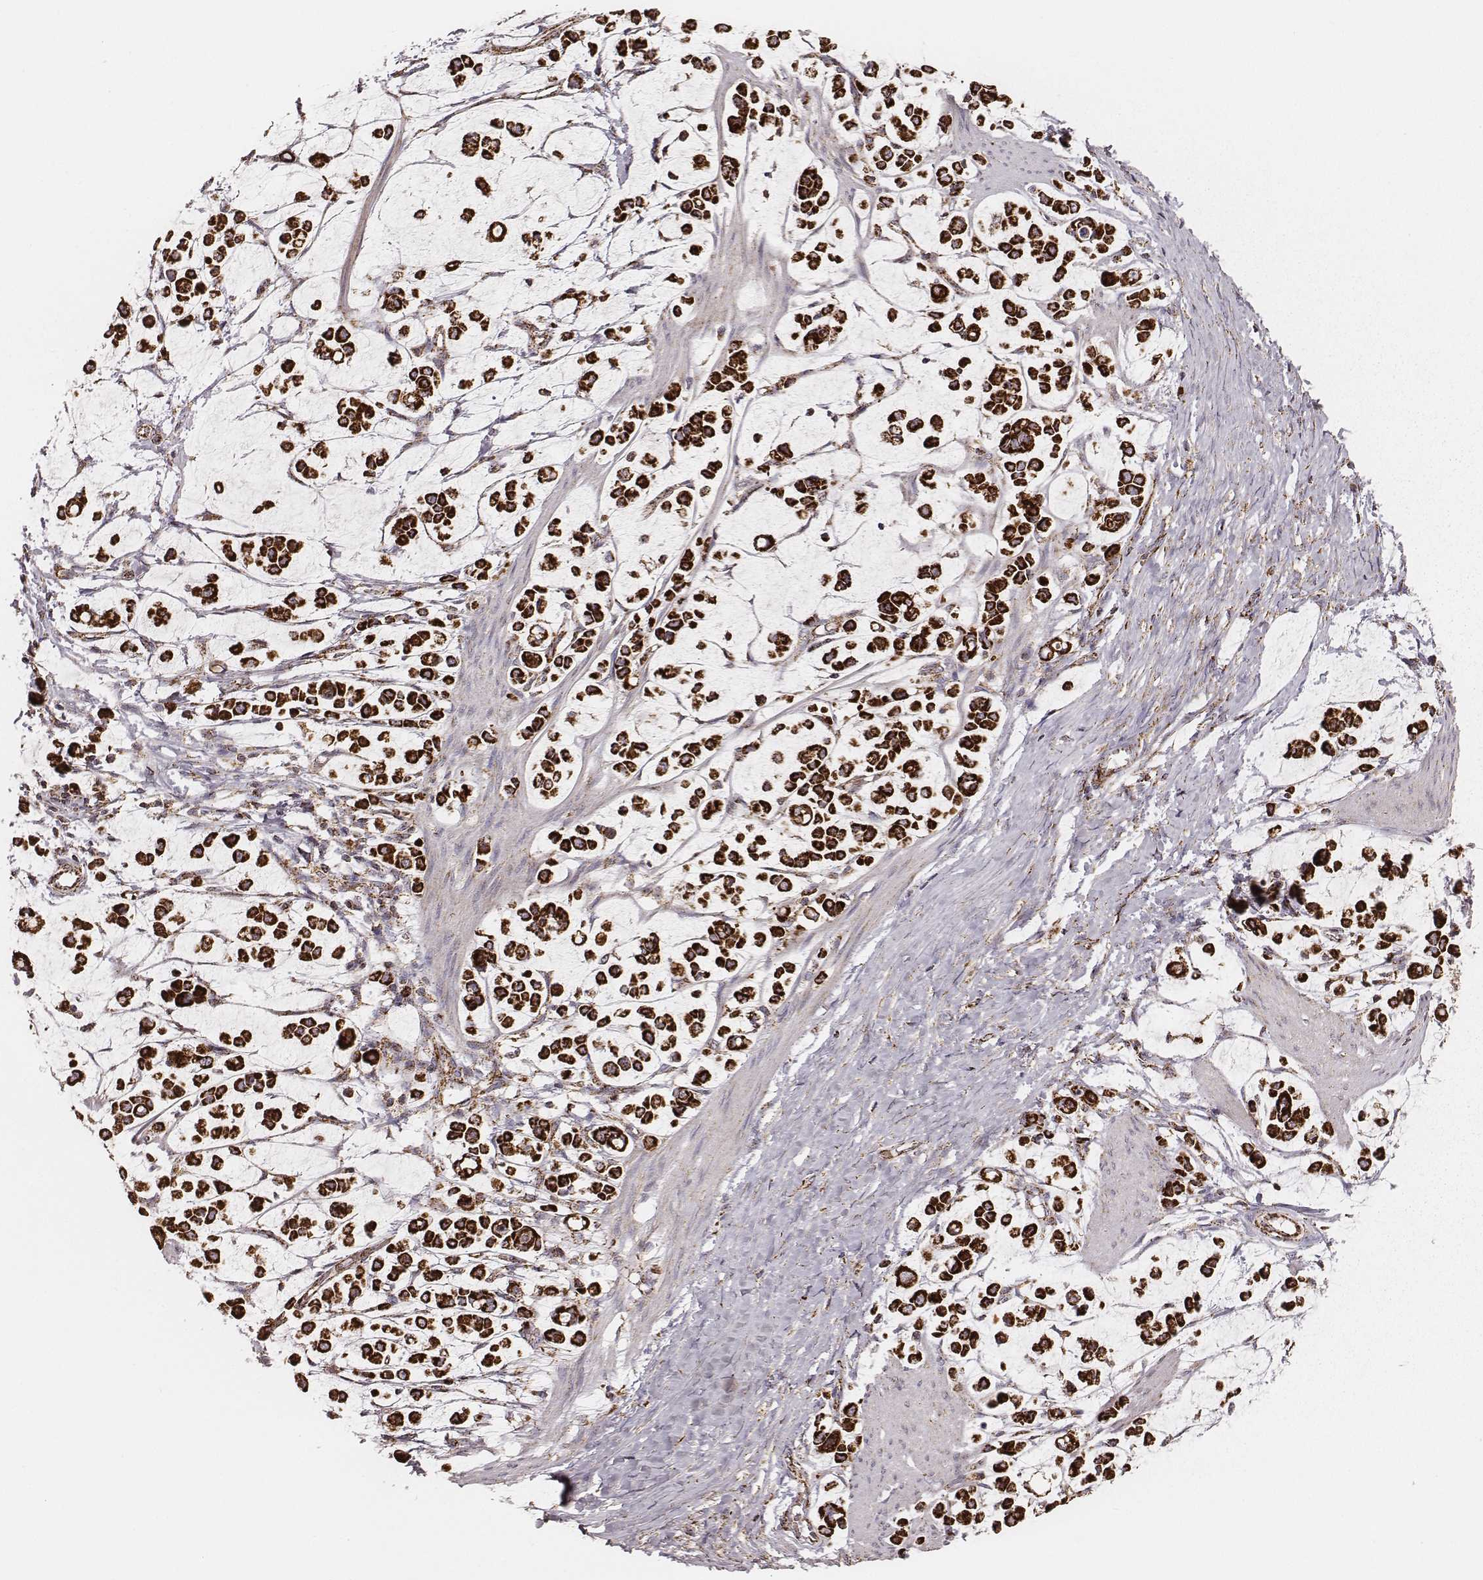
{"staining": {"intensity": "strong", "quantity": ">75%", "location": "cytoplasmic/membranous"}, "tissue": "stomach cancer", "cell_type": "Tumor cells", "image_type": "cancer", "snomed": [{"axis": "morphology", "description": "Adenocarcinoma, NOS"}, {"axis": "topography", "description": "Stomach"}], "caption": "Immunohistochemical staining of human adenocarcinoma (stomach) demonstrates strong cytoplasmic/membranous protein positivity in about >75% of tumor cells. Nuclei are stained in blue.", "gene": "TUFM", "patient": {"sex": "male", "age": 82}}